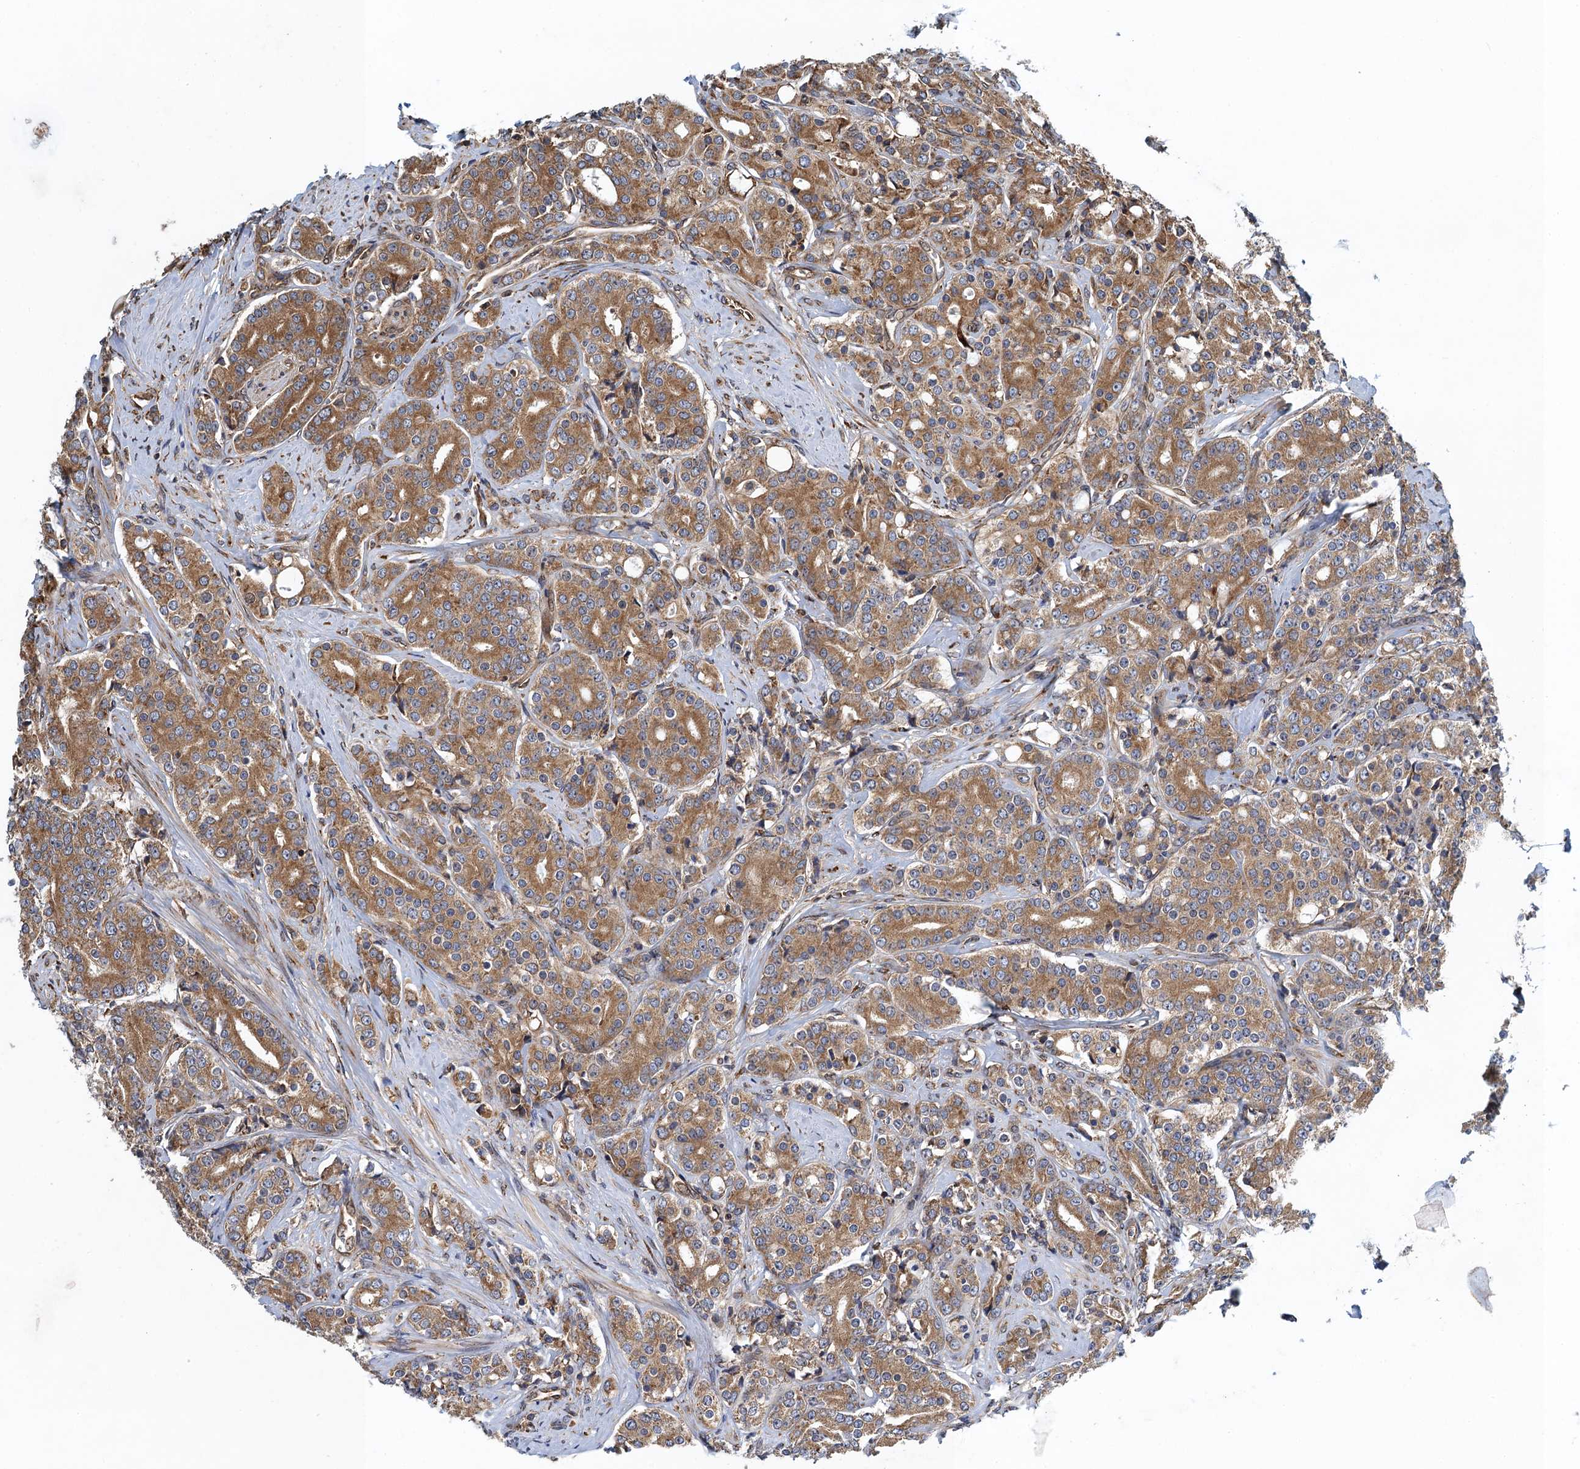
{"staining": {"intensity": "moderate", "quantity": ">75%", "location": "cytoplasmic/membranous"}, "tissue": "prostate cancer", "cell_type": "Tumor cells", "image_type": "cancer", "snomed": [{"axis": "morphology", "description": "Adenocarcinoma, High grade"}, {"axis": "topography", "description": "Prostate"}], "caption": "Immunohistochemistry (DAB) staining of high-grade adenocarcinoma (prostate) displays moderate cytoplasmic/membranous protein staining in approximately >75% of tumor cells.", "gene": "MDM1", "patient": {"sex": "male", "age": 62}}